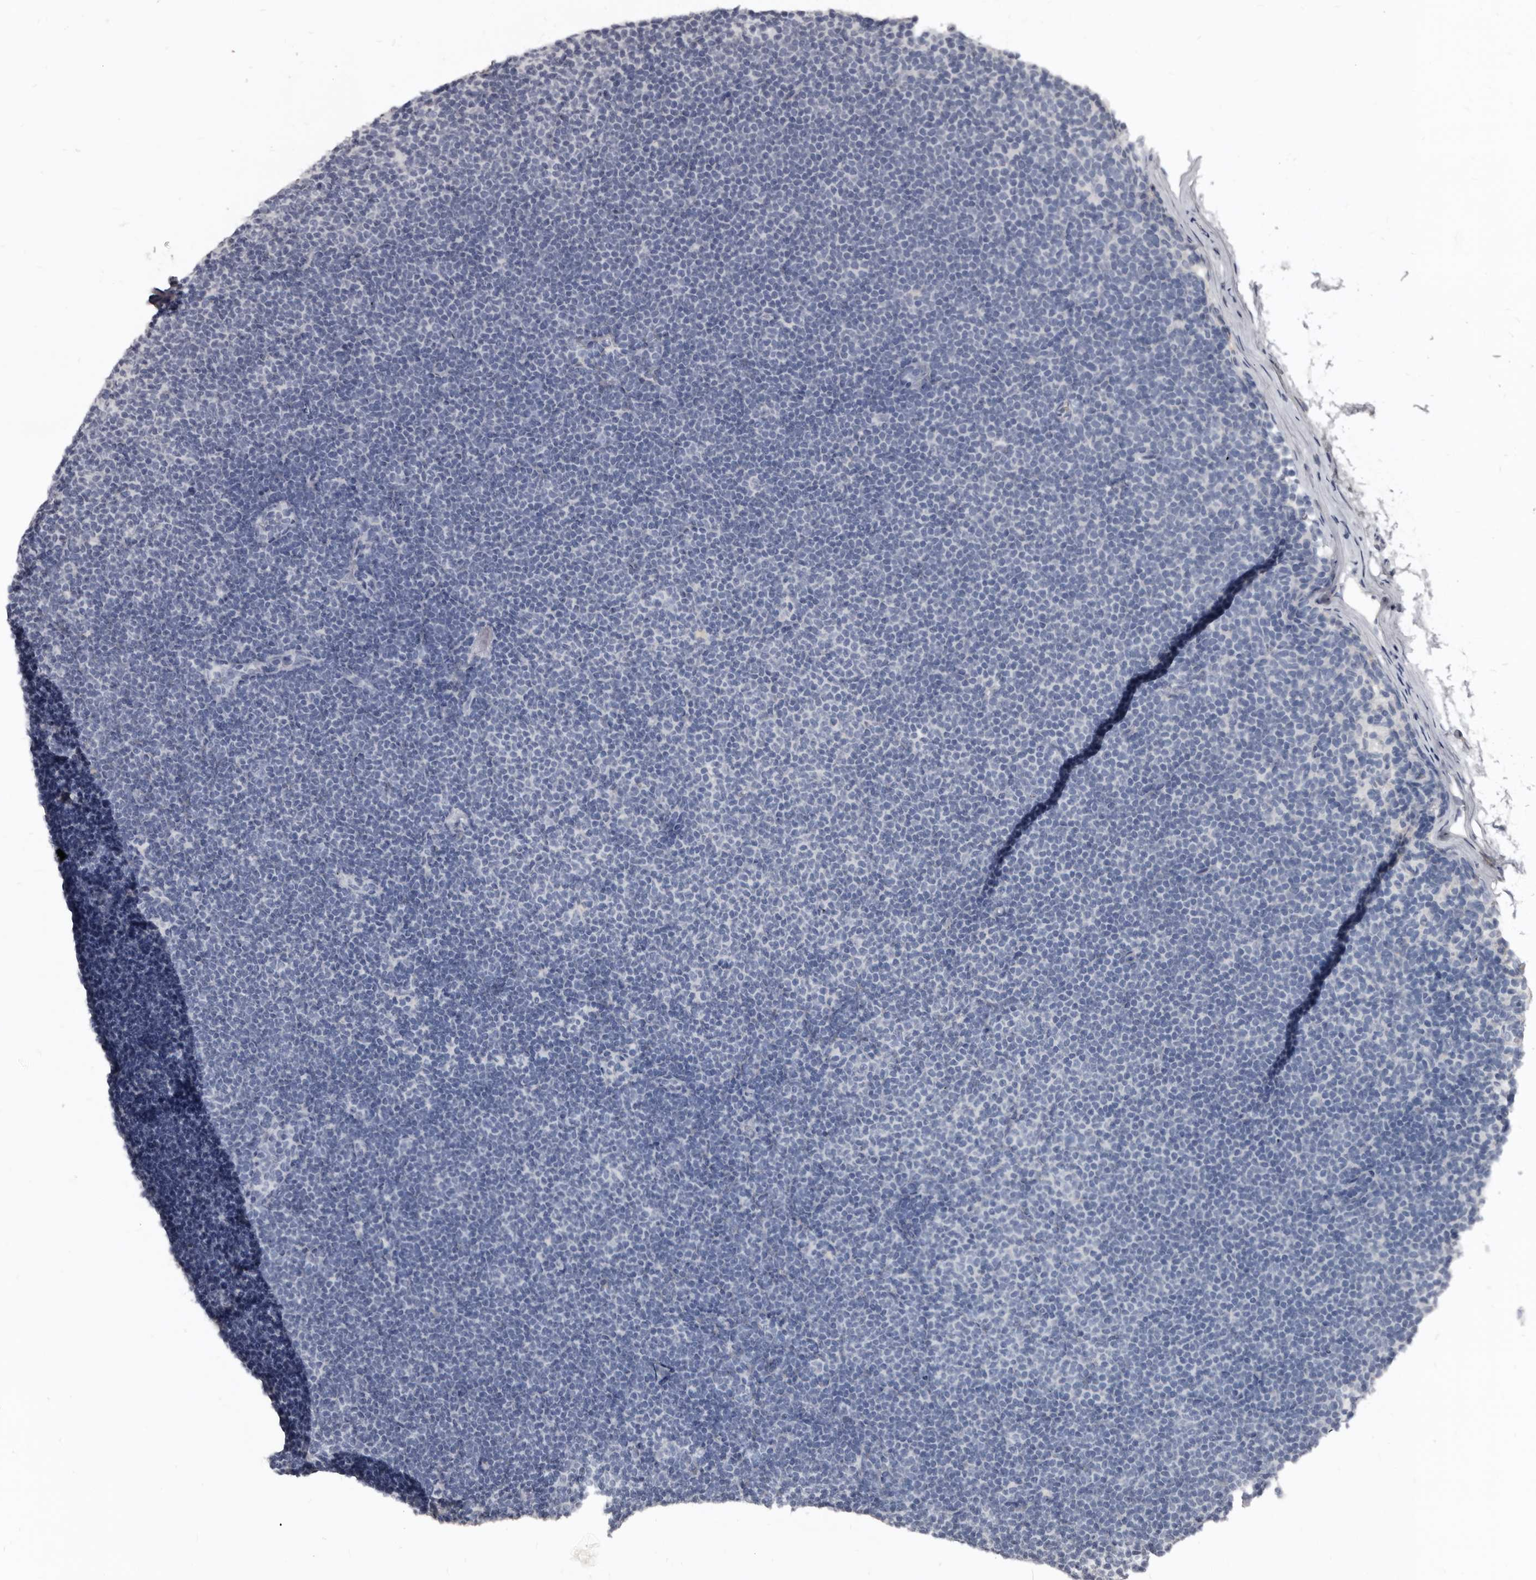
{"staining": {"intensity": "negative", "quantity": "none", "location": "none"}, "tissue": "lymphoma", "cell_type": "Tumor cells", "image_type": "cancer", "snomed": [{"axis": "morphology", "description": "Malignant lymphoma, non-Hodgkin's type, Low grade"}, {"axis": "topography", "description": "Lymph node"}], "caption": "This is an IHC image of lymphoma. There is no positivity in tumor cells.", "gene": "GREB1", "patient": {"sex": "female", "age": 53}}